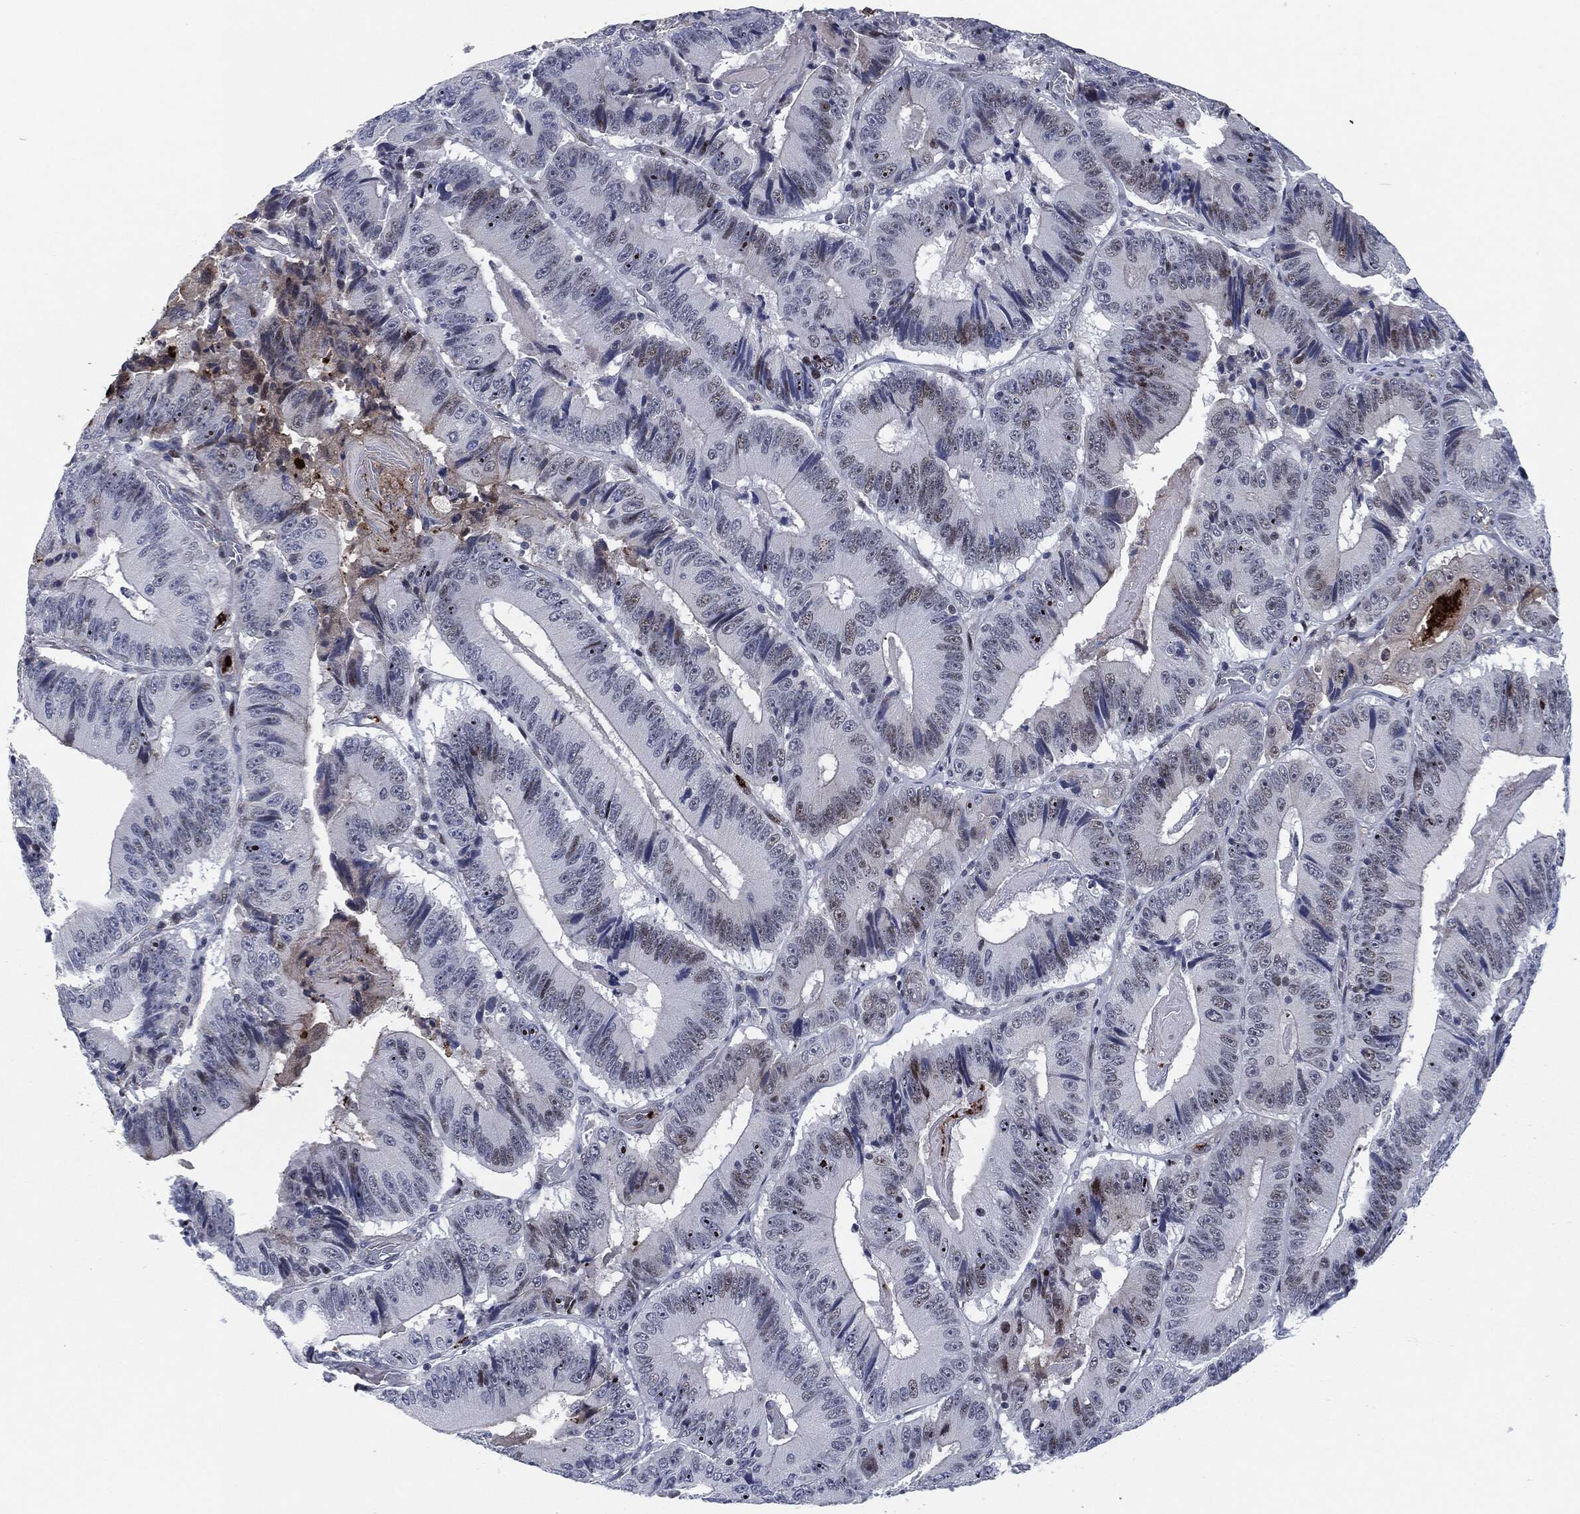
{"staining": {"intensity": "strong", "quantity": "<25%", "location": "nuclear"}, "tissue": "colorectal cancer", "cell_type": "Tumor cells", "image_type": "cancer", "snomed": [{"axis": "morphology", "description": "Adenocarcinoma, NOS"}, {"axis": "topography", "description": "Colon"}], "caption": "Adenocarcinoma (colorectal) was stained to show a protein in brown. There is medium levels of strong nuclear expression in approximately <25% of tumor cells. (Stains: DAB in brown, nuclei in blue, Microscopy: brightfield microscopy at high magnification).", "gene": "MPO", "patient": {"sex": "female", "age": 86}}